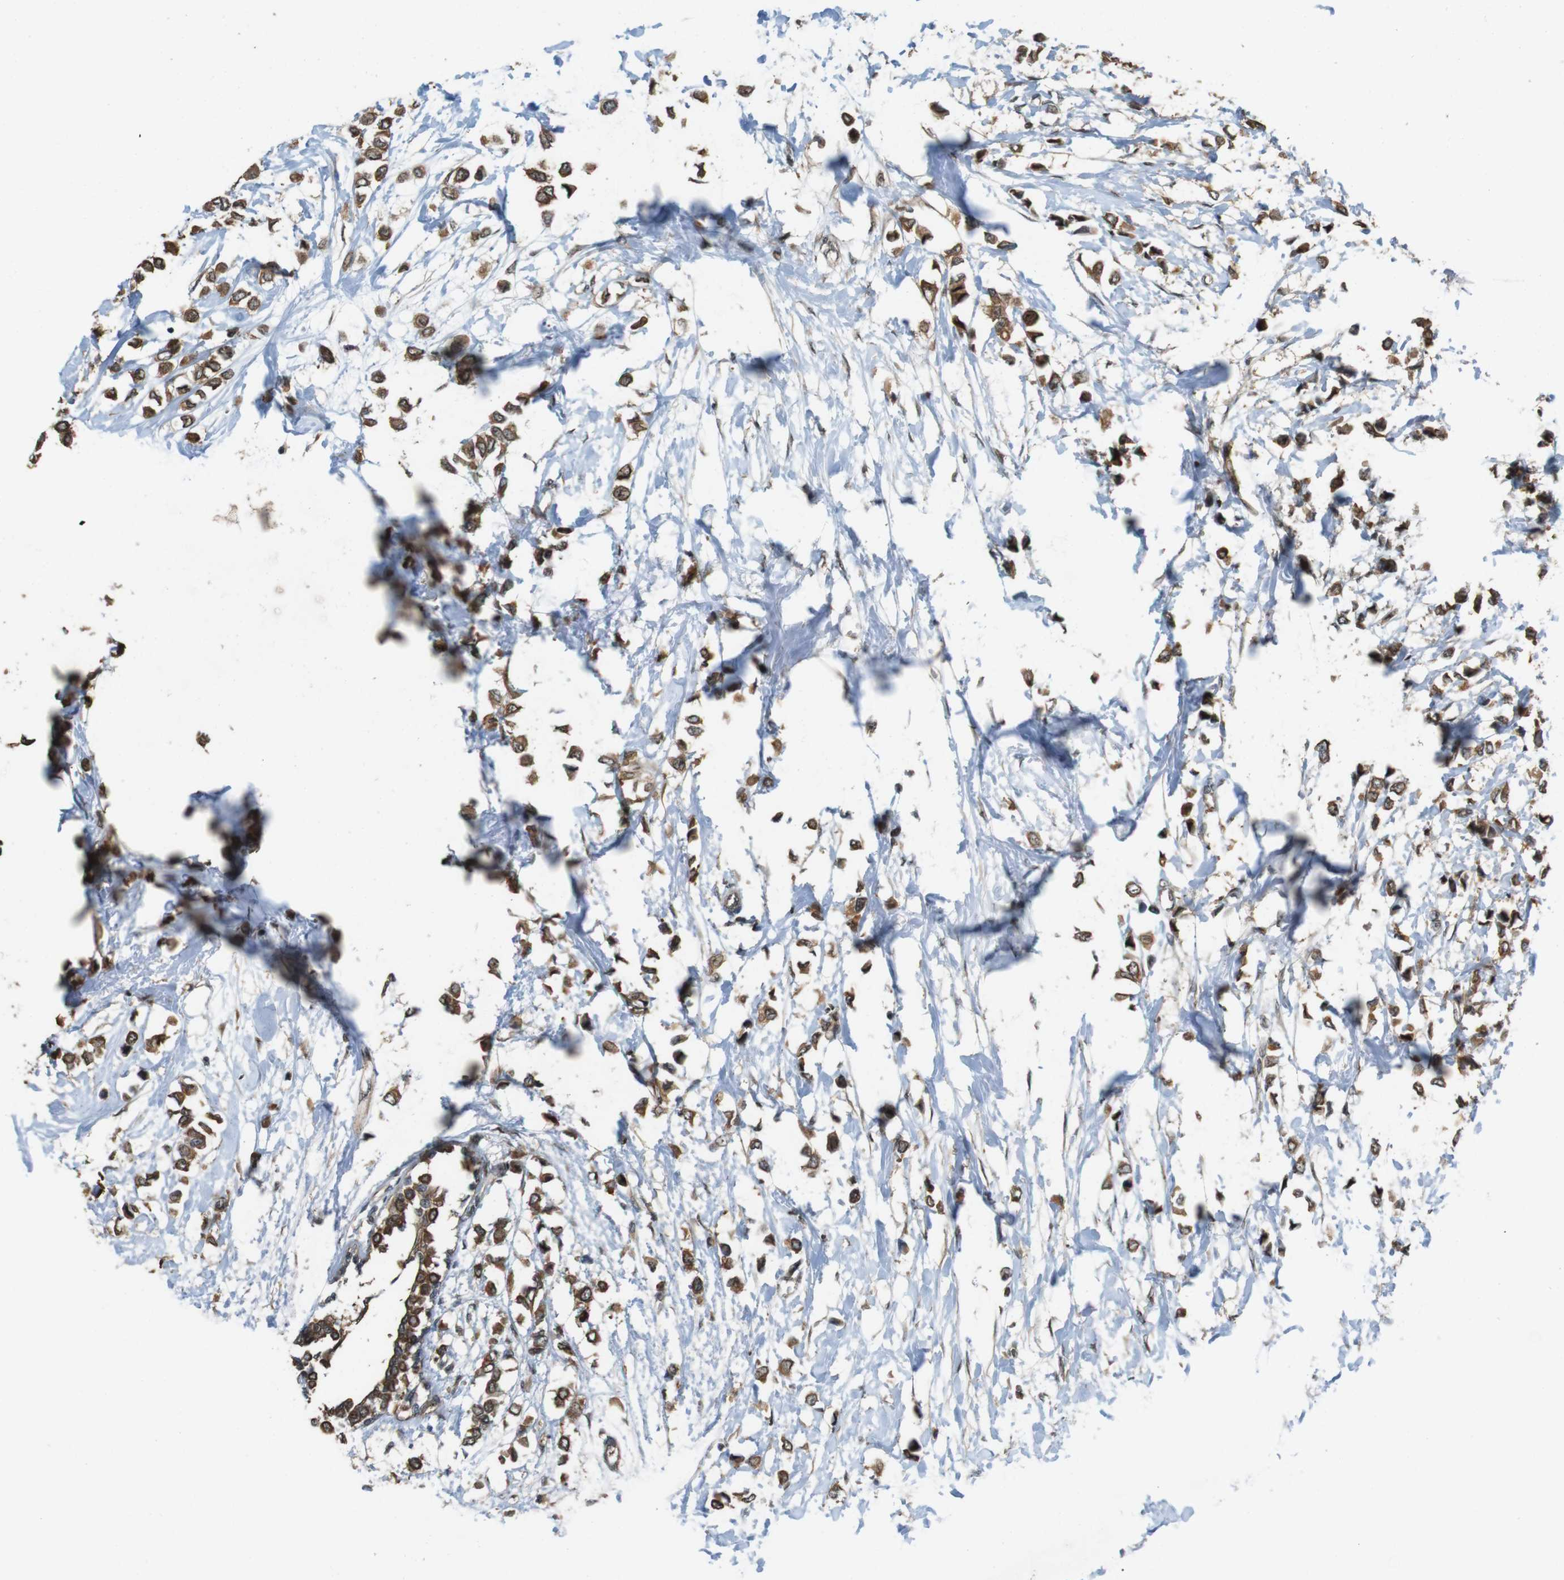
{"staining": {"intensity": "strong", "quantity": ">75%", "location": "cytoplasmic/membranous"}, "tissue": "breast cancer", "cell_type": "Tumor cells", "image_type": "cancer", "snomed": [{"axis": "morphology", "description": "Lobular carcinoma"}, {"axis": "topography", "description": "Breast"}], "caption": "Tumor cells exhibit strong cytoplasmic/membranous positivity in approximately >75% of cells in breast lobular carcinoma.", "gene": "CDC34", "patient": {"sex": "female", "age": 51}}